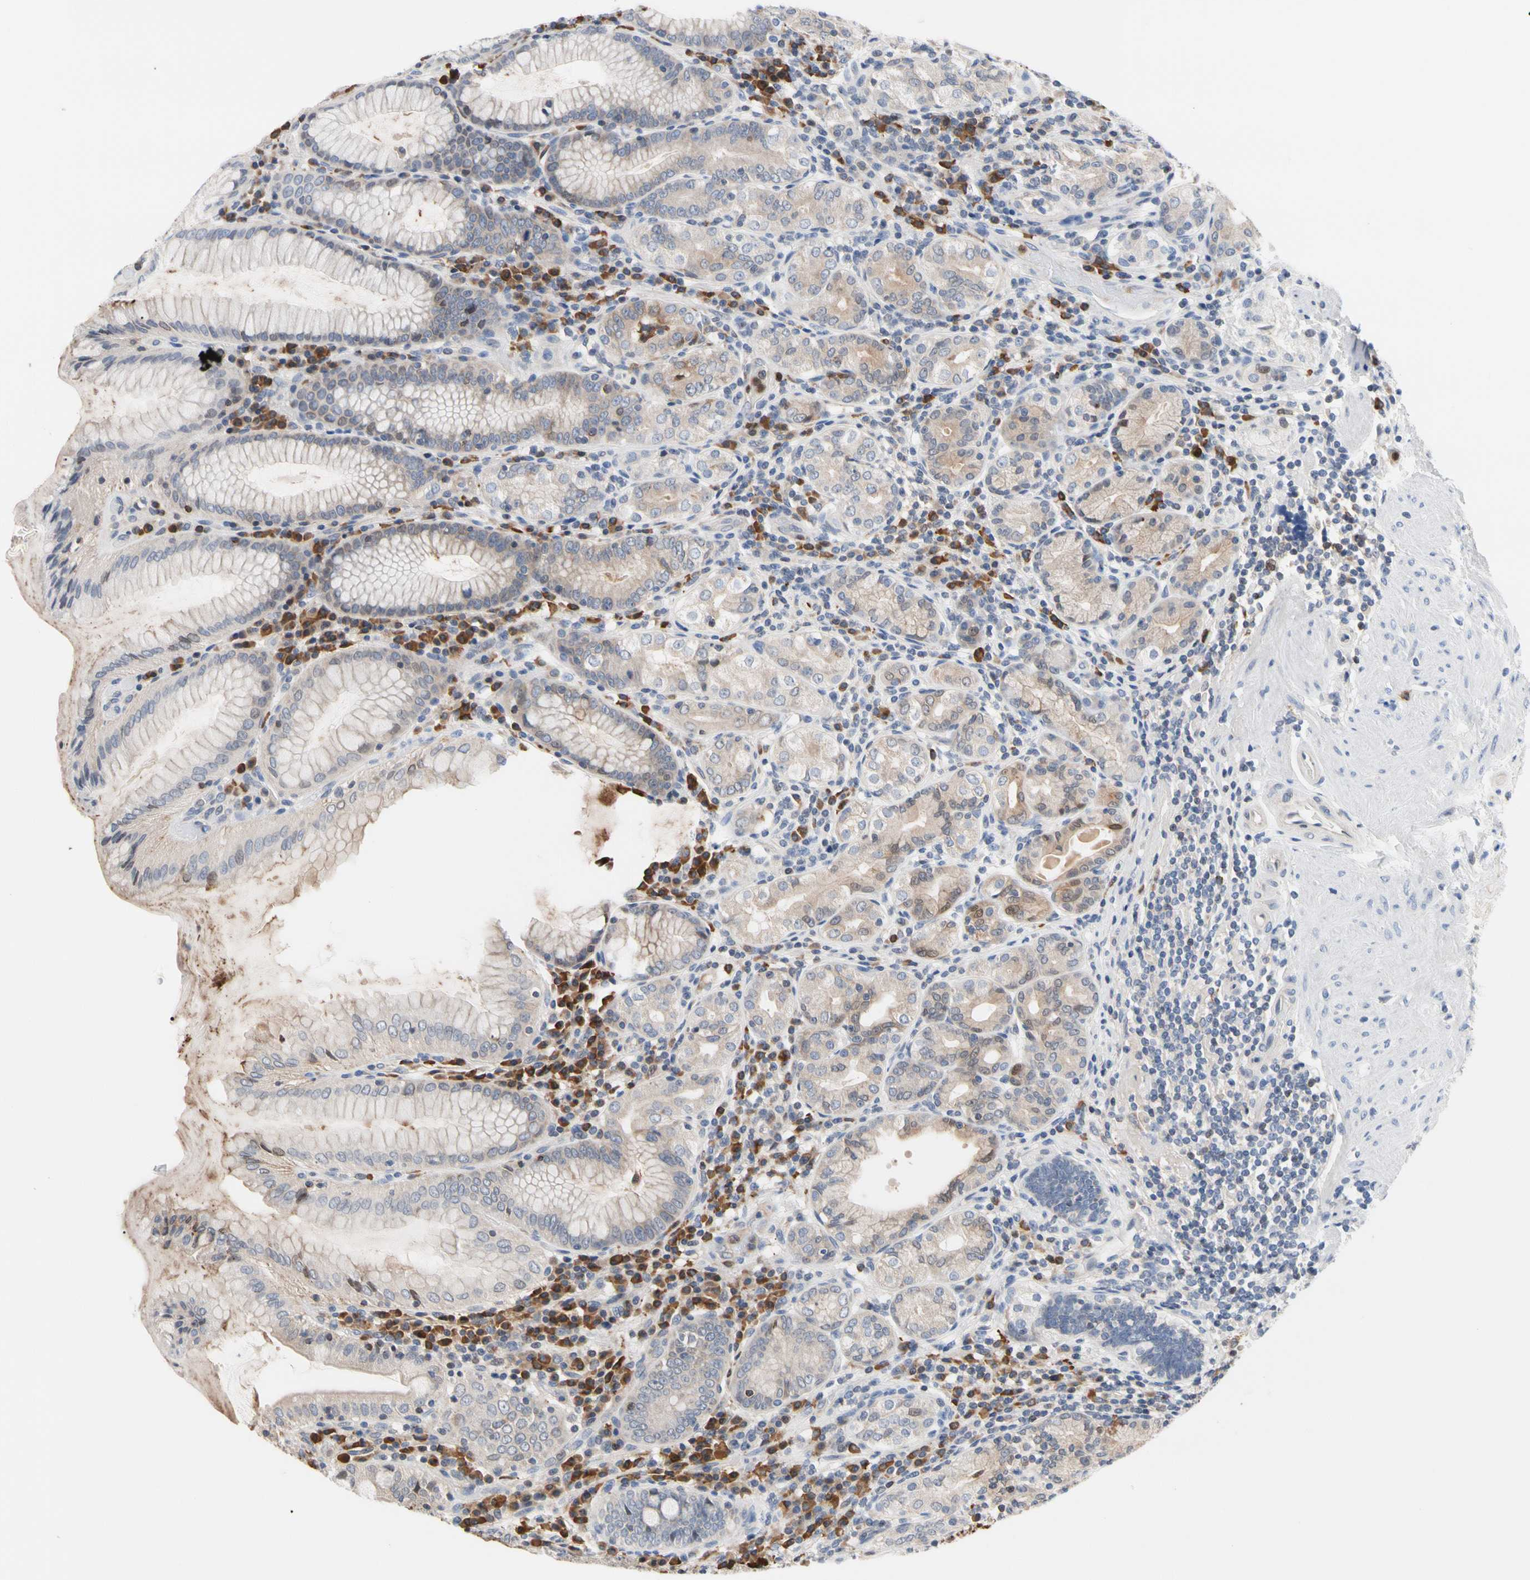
{"staining": {"intensity": "moderate", "quantity": "25%-75%", "location": "cytoplasmic/membranous"}, "tissue": "stomach", "cell_type": "Glandular cells", "image_type": "normal", "snomed": [{"axis": "morphology", "description": "Normal tissue, NOS"}, {"axis": "topography", "description": "Stomach, lower"}], "caption": "About 25%-75% of glandular cells in unremarkable human stomach exhibit moderate cytoplasmic/membranous protein expression as visualized by brown immunohistochemical staining.", "gene": "MCL1", "patient": {"sex": "female", "age": 76}}